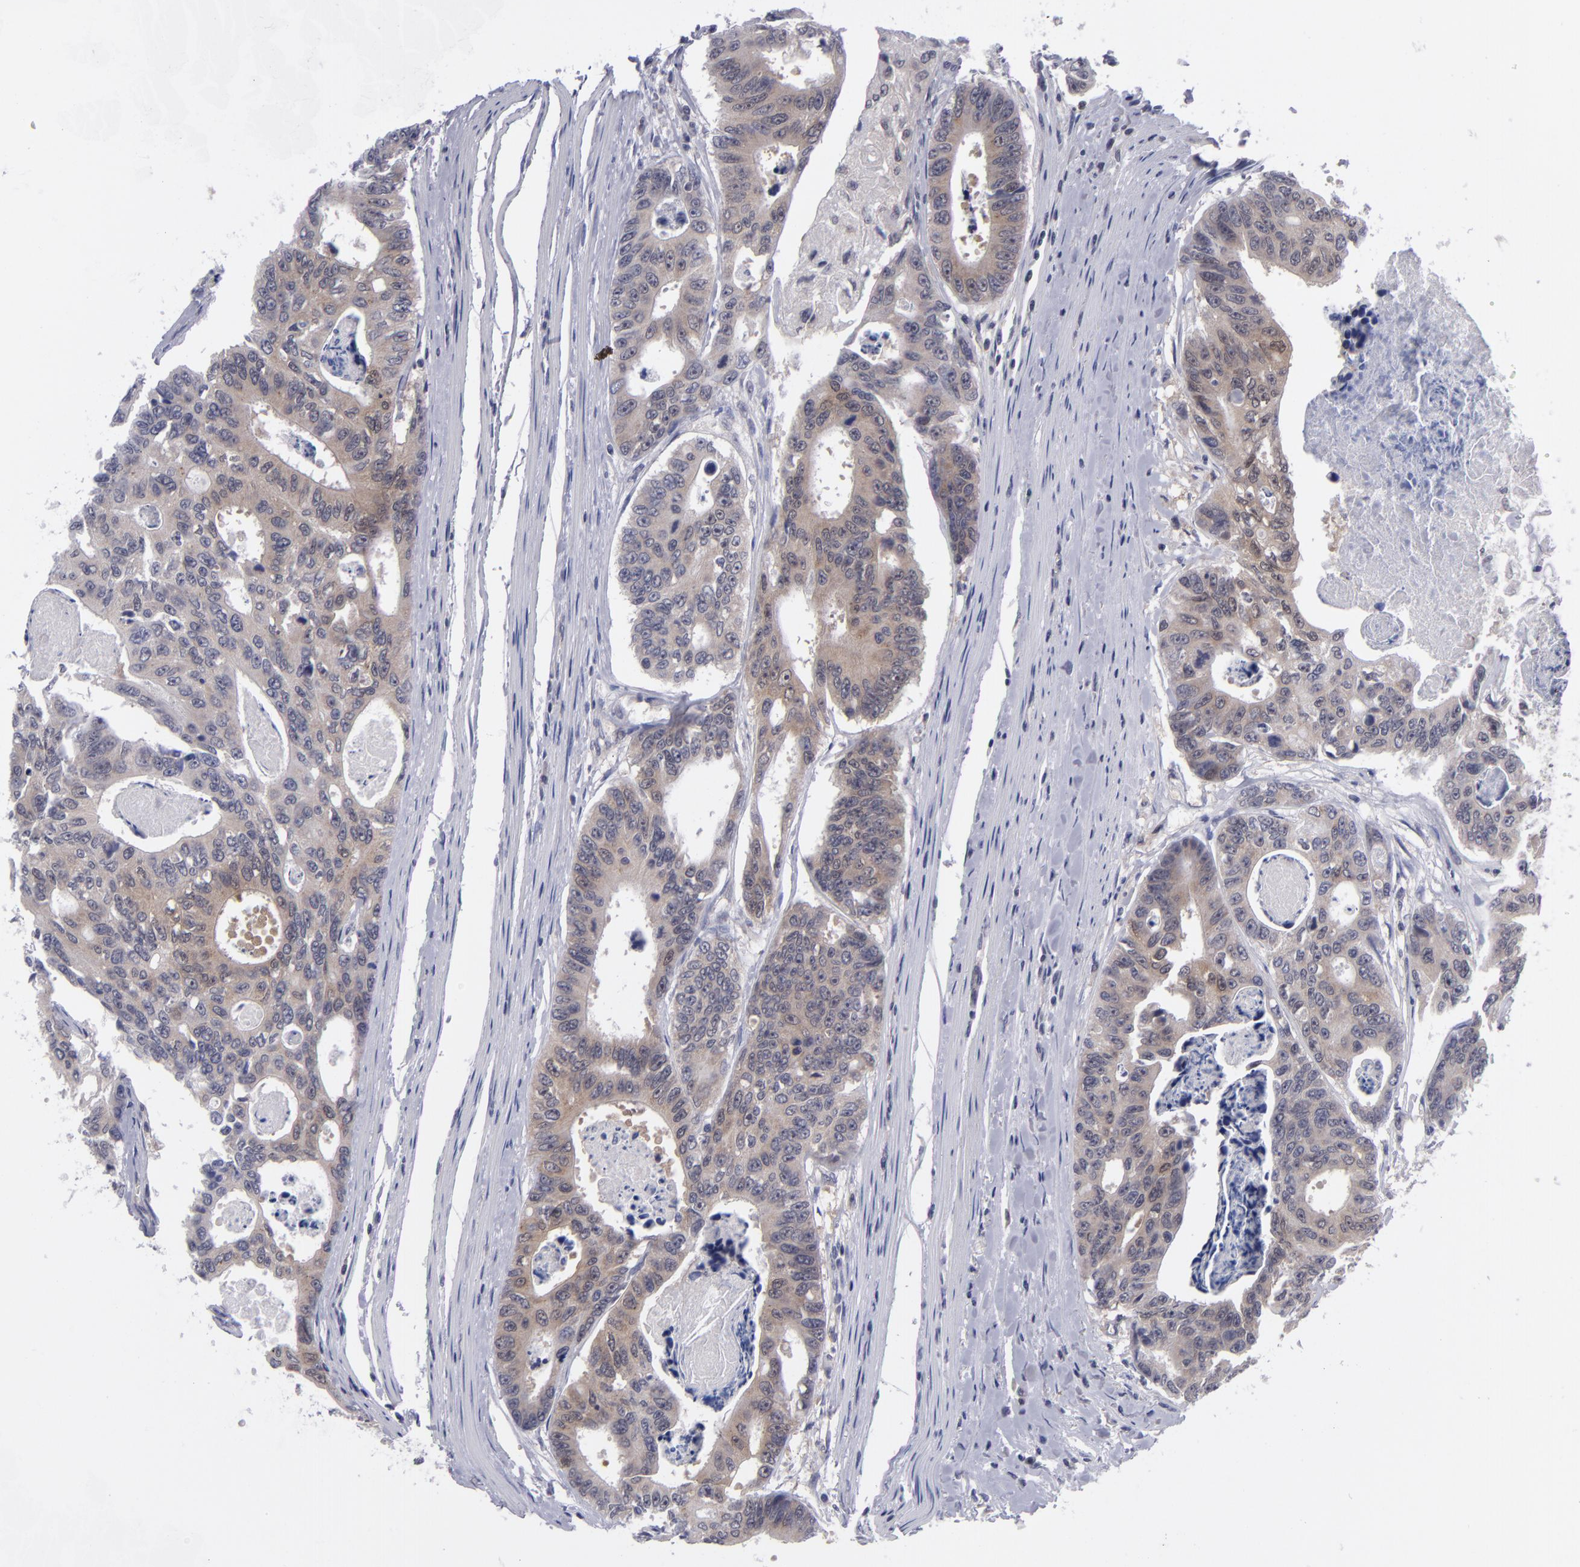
{"staining": {"intensity": "moderate", "quantity": "25%-75%", "location": "cytoplasmic/membranous"}, "tissue": "colorectal cancer", "cell_type": "Tumor cells", "image_type": "cancer", "snomed": [{"axis": "morphology", "description": "Adenocarcinoma, NOS"}, {"axis": "topography", "description": "Colon"}], "caption": "This histopathology image shows immunohistochemistry staining of human adenocarcinoma (colorectal), with medium moderate cytoplasmic/membranous staining in approximately 25%-75% of tumor cells.", "gene": "BCL10", "patient": {"sex": "female", "age": 86}}